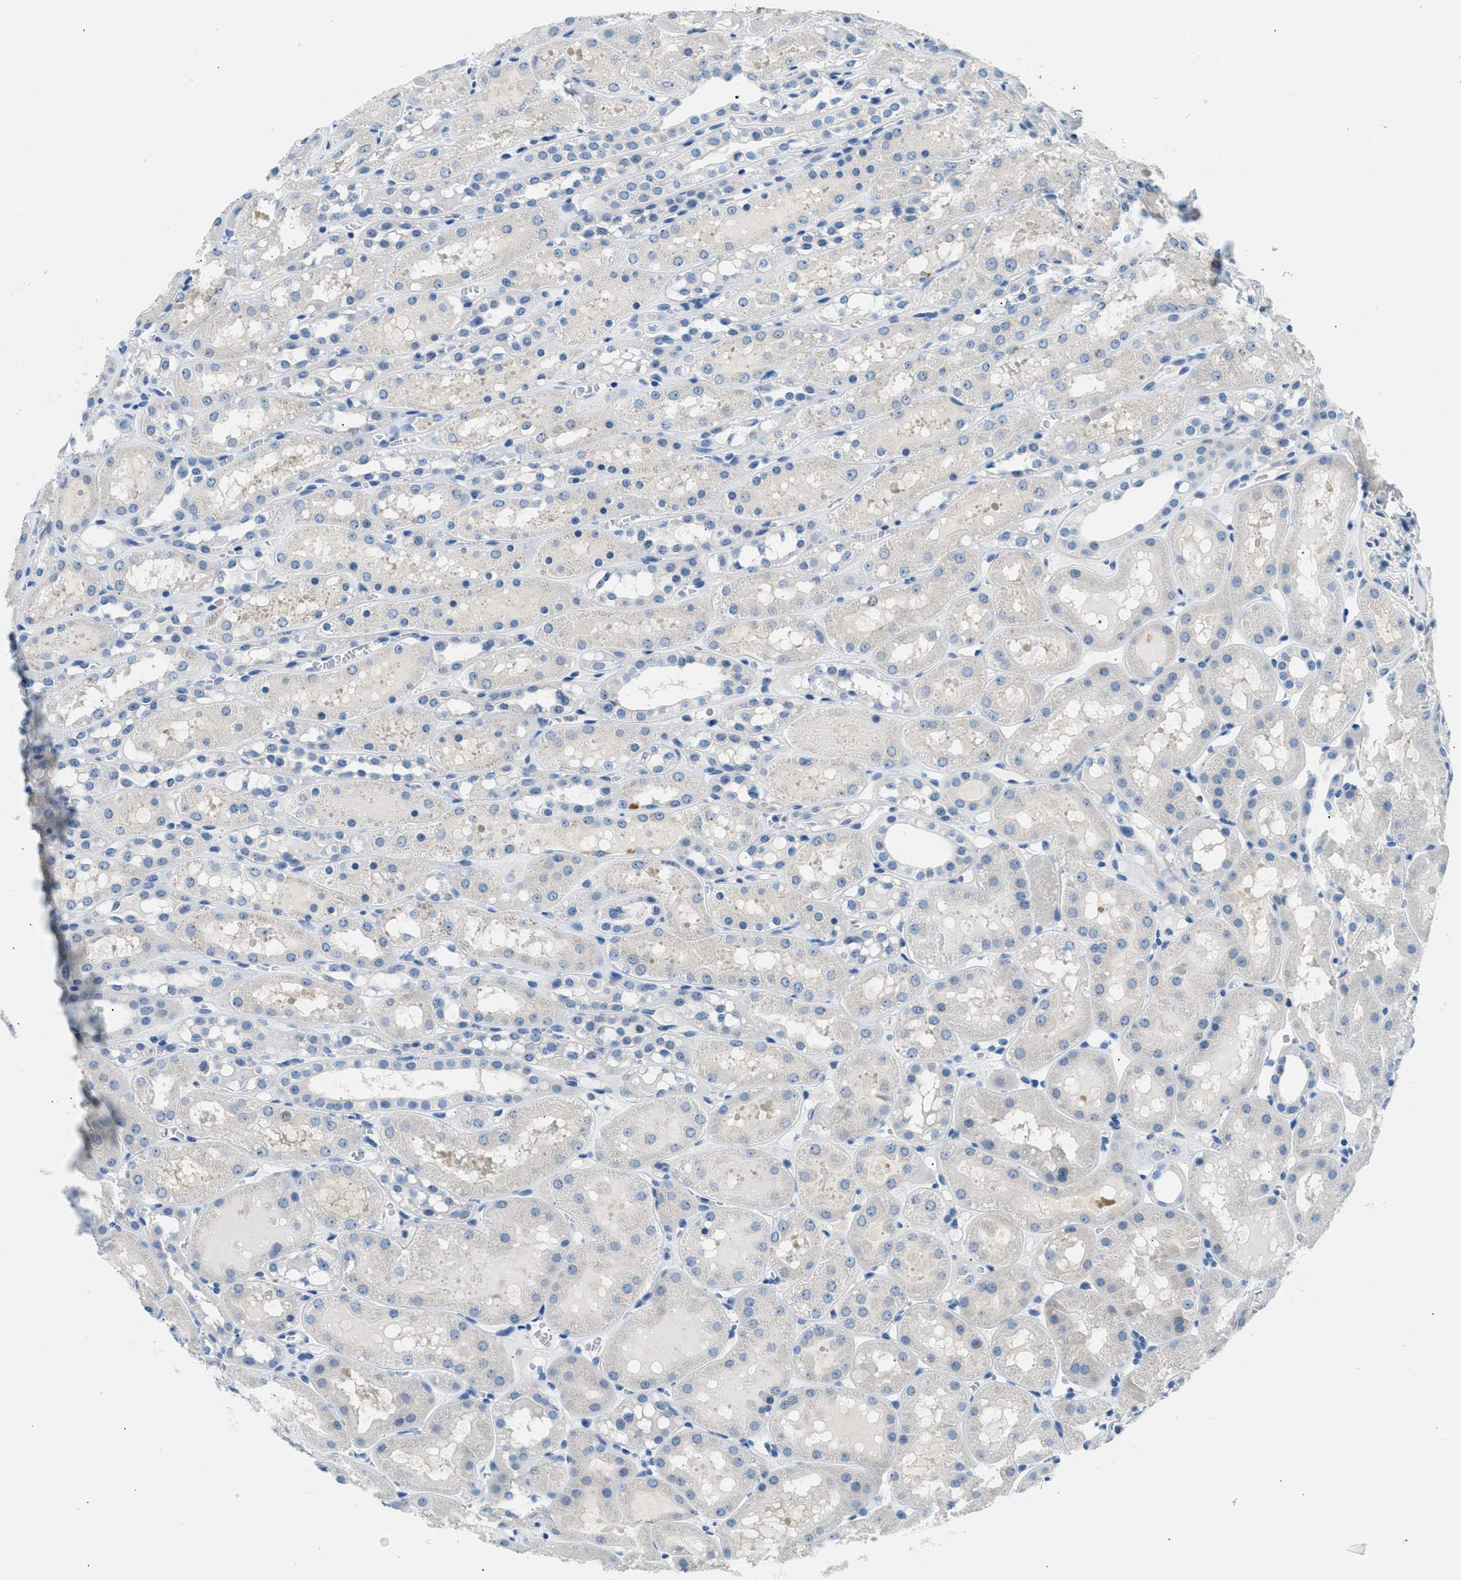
{"staining": {"intensity": "negative", "quantity": "none", "location": "none"}, "tissue": "kidney", "cell_type": "Cells in glomeruli", "image_type": "normal", "snomed": [{"axis": "morphology", "description": "Normal tissue, NOS"}, {"axis": "topography", "description": "Kidney"}, {"axis": "topography", "description": "Urinary bladder"}], "caption": "Normal kidney was stained to show a protein in brown. There is no significant expression in cells in glomeruli.", "gene": "CLDN18", "patient": {"sex": "male", "age": 16}}